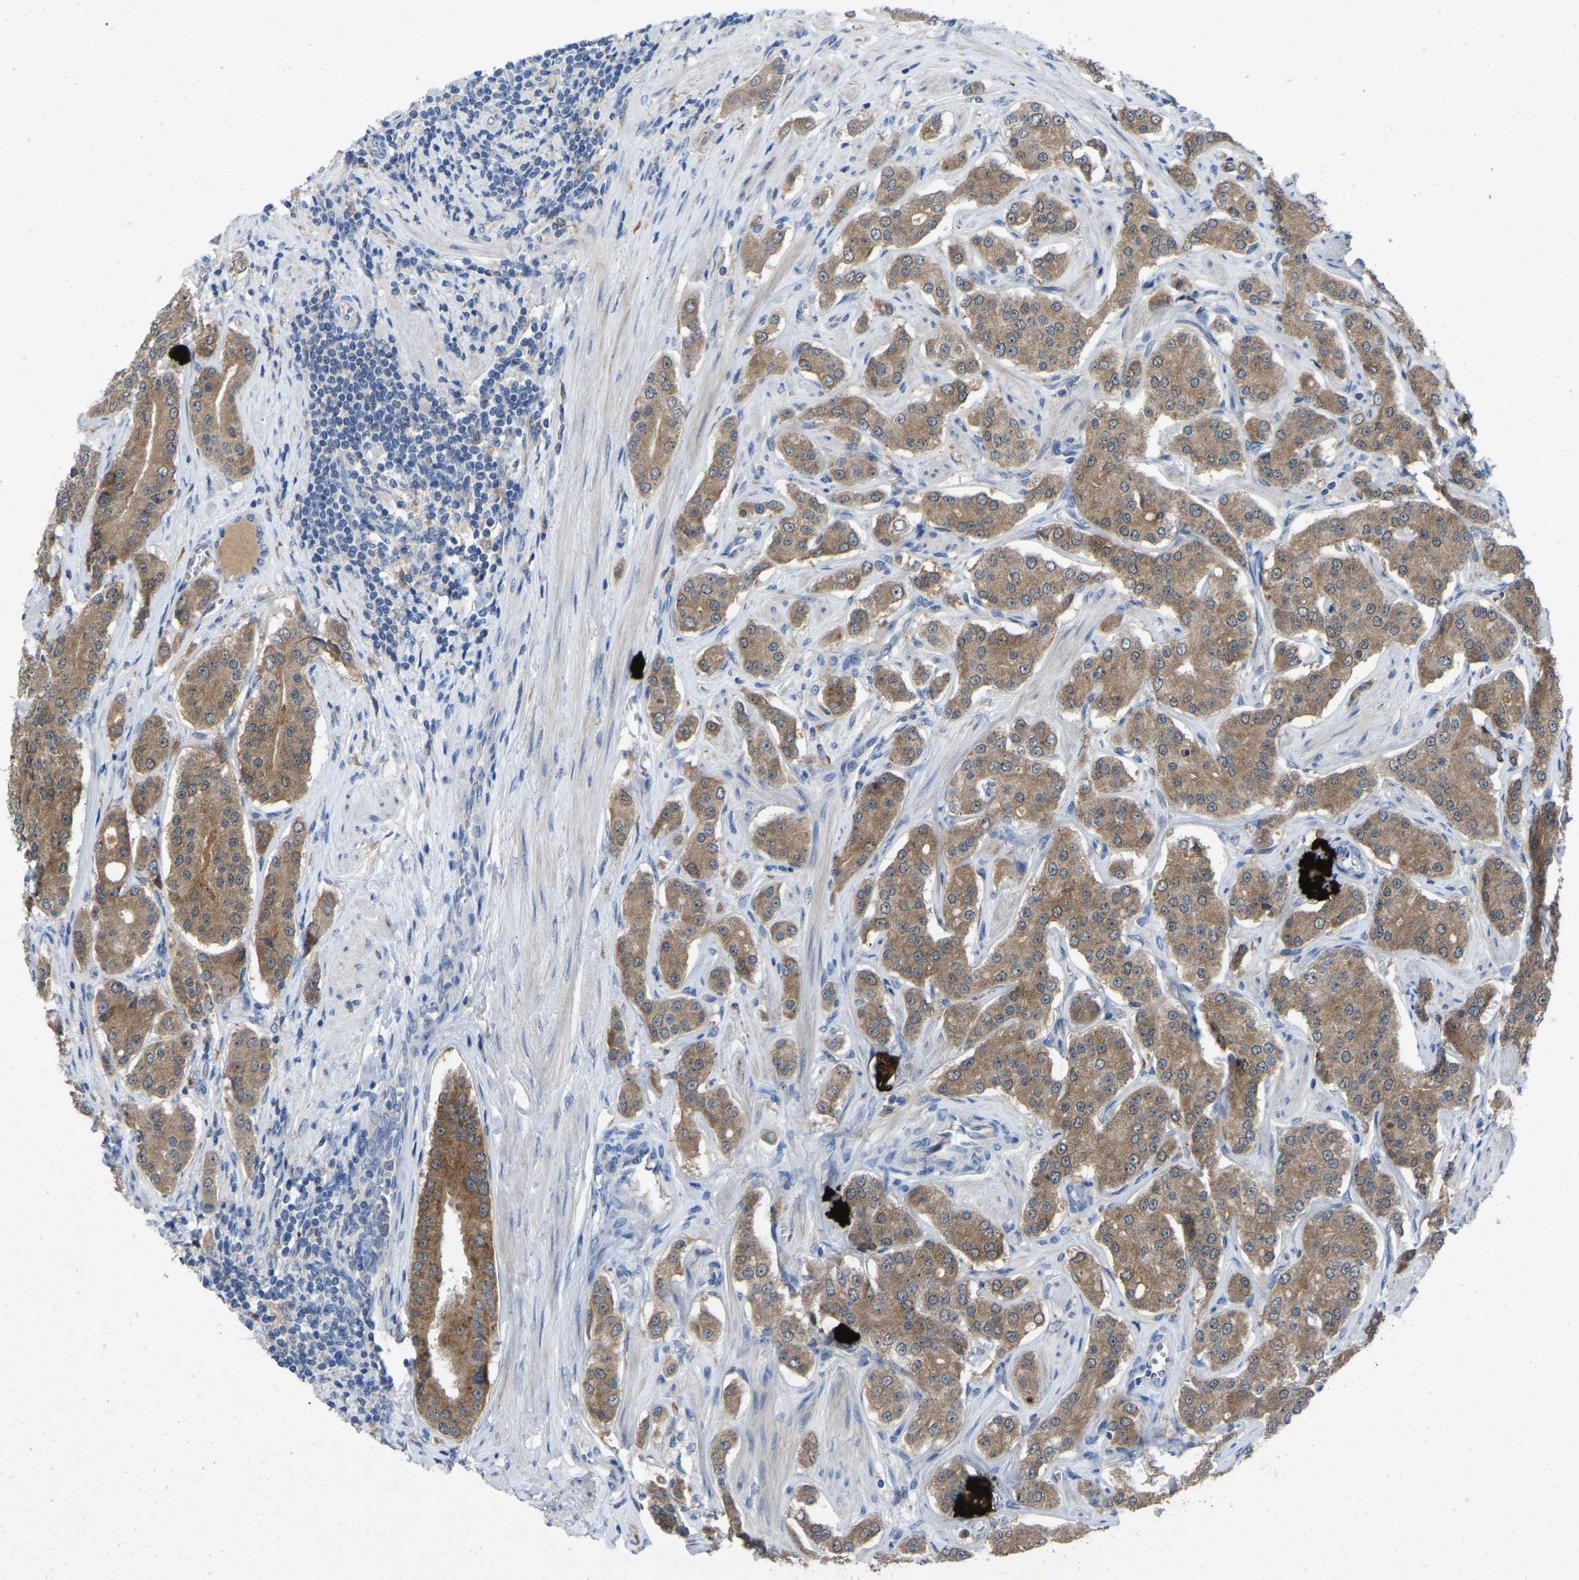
{"staining": {"intensity": "moderate", "quantity": ">75%", "location": "cytoplasmic/membranous"}, "tissue": "prostate cancer", "cell_type": "Tumor cells", "image_type": "cancer", "snomed": [{"axis": "morphology", "description": "Adenocarcinoma, Low grade"}, {"axis": "topography", "description": "Prostate"}], "caption": "Immunohistochemistry image of human low-grade adenocarcinoma (prostate) stained for a protein (brown), which shows medium levels of moderate cytoplasmic/membranous expression in about >75% of tumor cells.", "gene": "FHIT", "patient": {"sex": "male", "age": 69}}